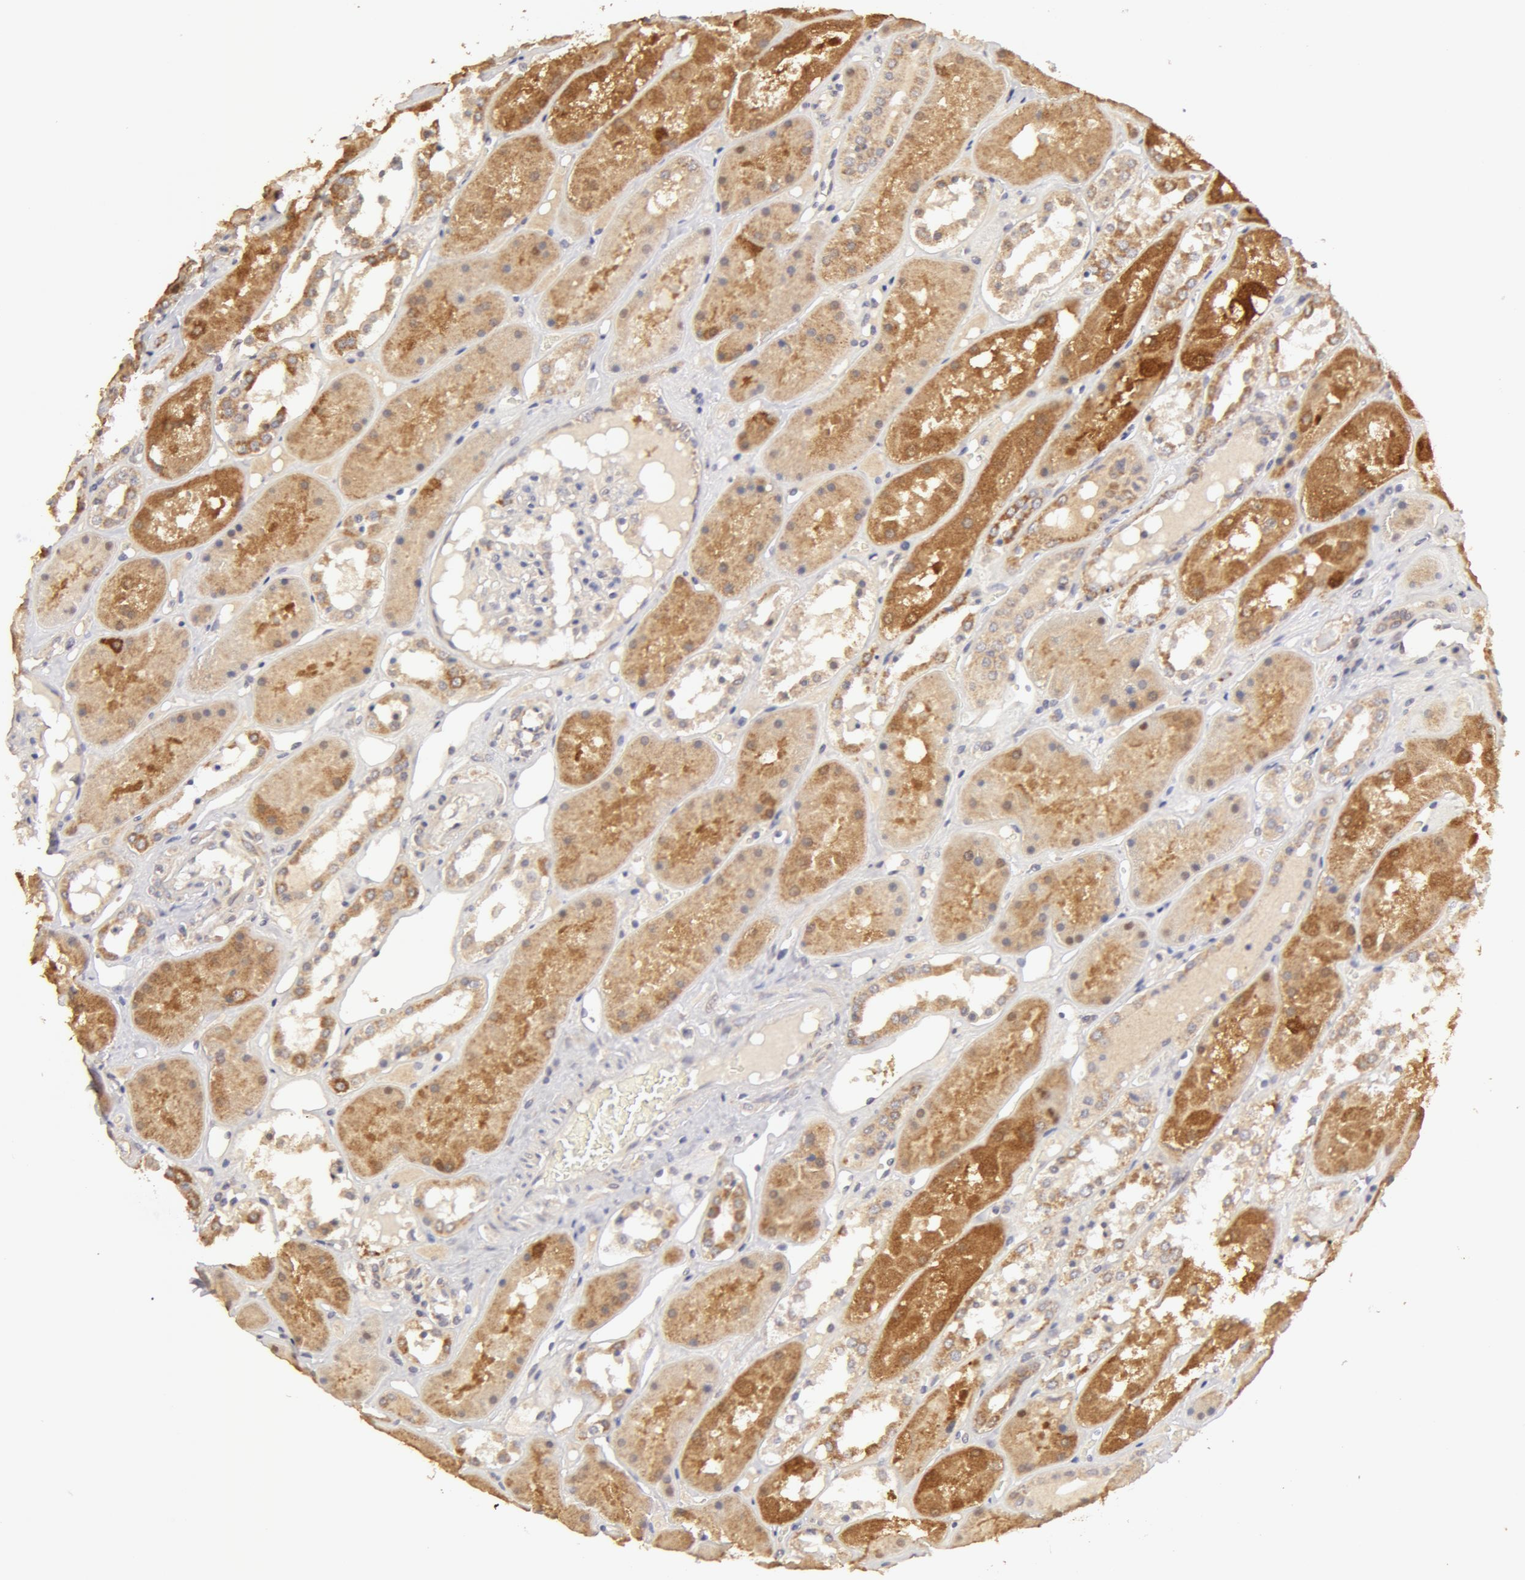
{"staining": {"intensity": "negative", "quantity": "none", "location": "none"}, "tissue": "kidney", "cell_type": "Cells in glomeruli", "image_type": "normal", "snomed": [{"axis": "morphology", "description": "Normal tissue, NOS"}, {"axis": "topography", "description": "Kidney"}], "caption": "There is no significant staining in cells in glomeruli of kidney.", "gene": "ADPRH", "patient": {"sex": "male", "age": 36}}